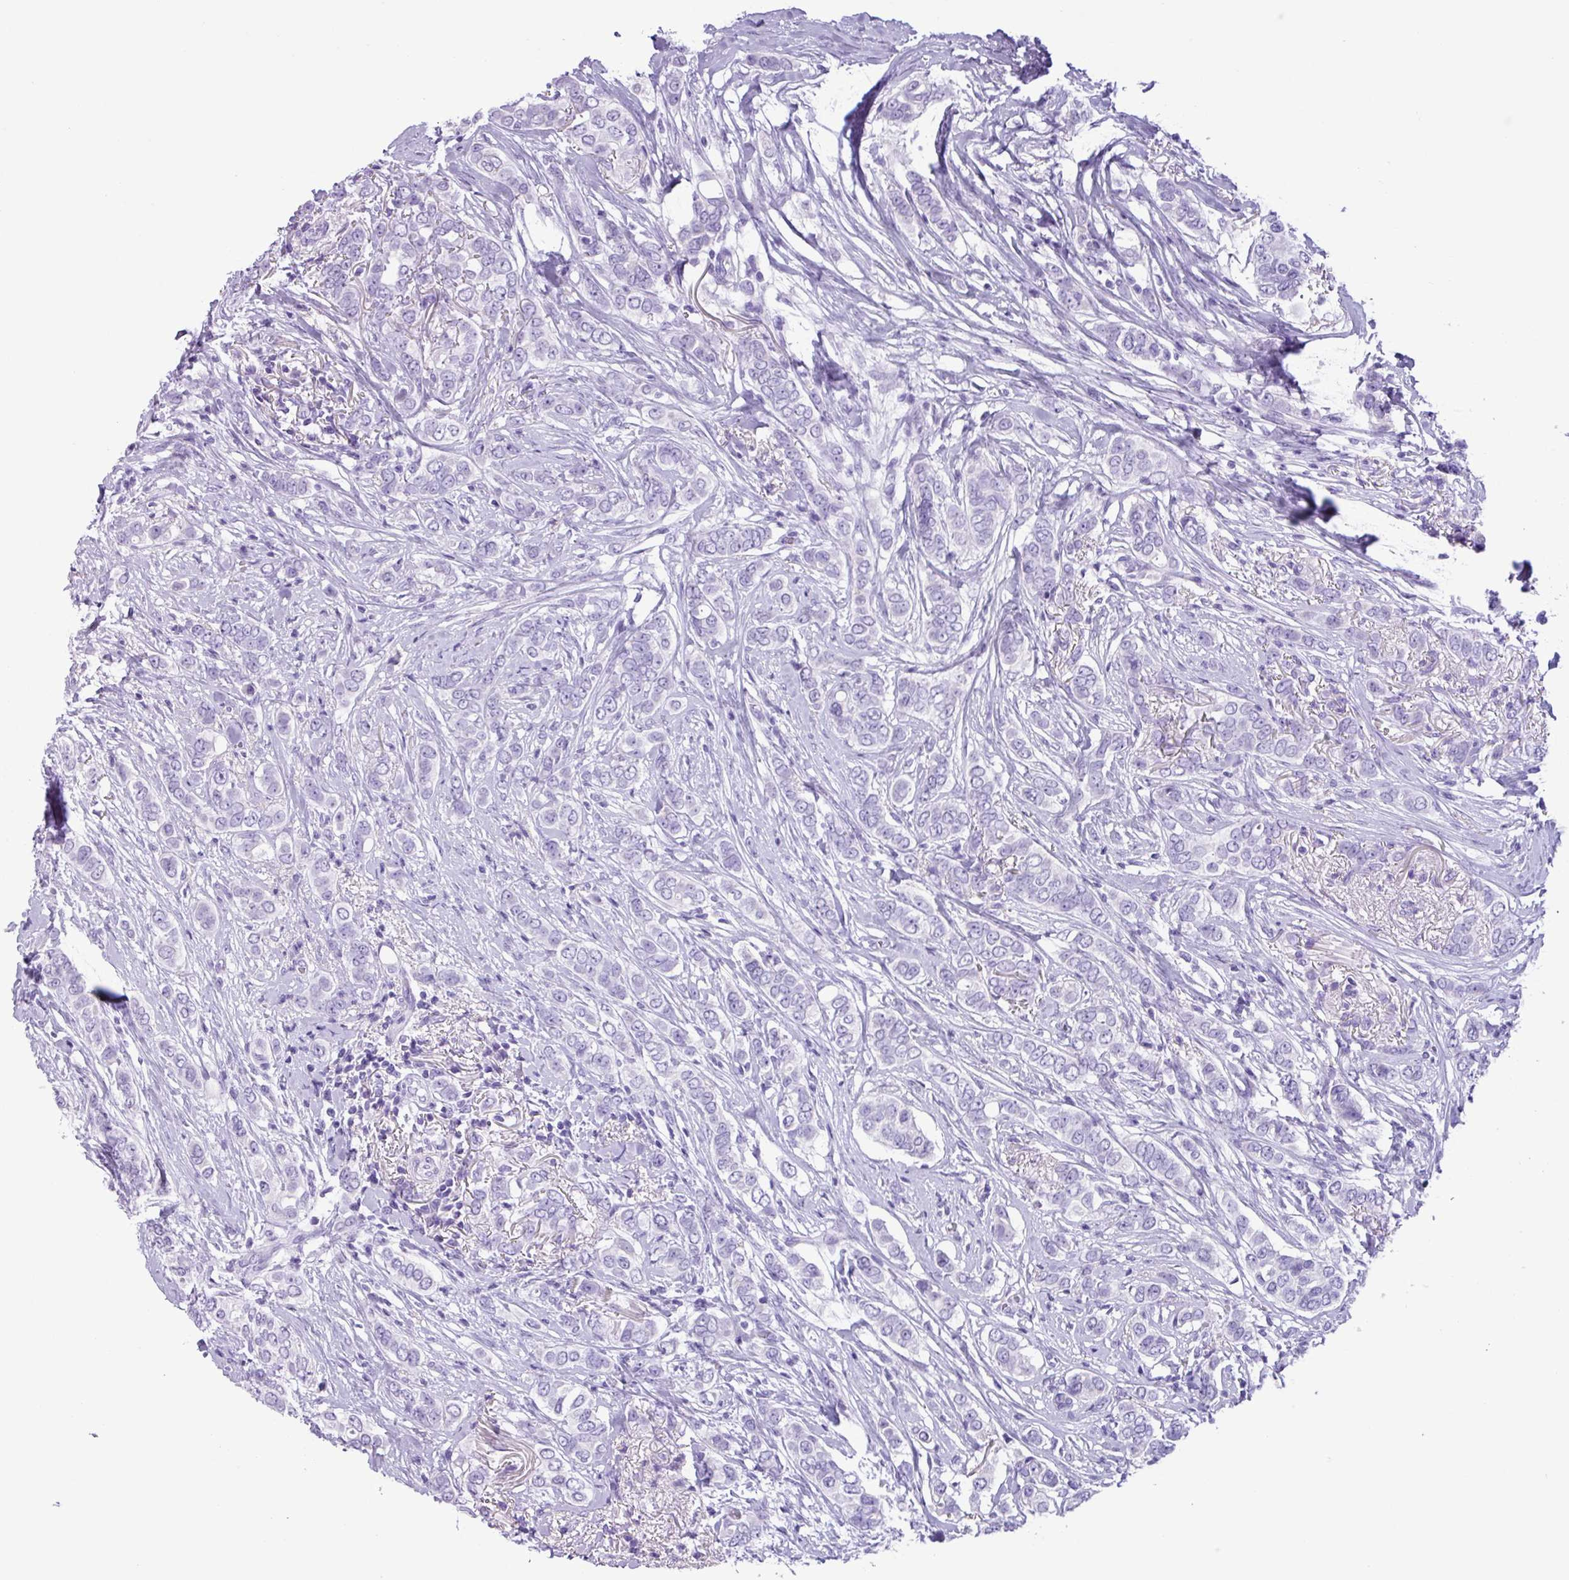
{"staining": {"intensity": "negative", "quantity": "none", "location": "none"}, "tissue": "breast cancer", "cell_type": "Tumor cells", "image_type": "cancer", "snomed": [{"axis": "morphology", "description": "Lobular carcinoma"}, {"axis": "topography", "description": "Breast"}], "caption": "Immunohistochemistry micrograph of neoplastic tissue: human breast lobular carcinoma stained with DAB demonstrates no significant protein expression in tumor cells. (IHC, brightfield microscopy, high magnification).", "gene": "AGO3", "patient": {"sex": "female", "age": 51}}